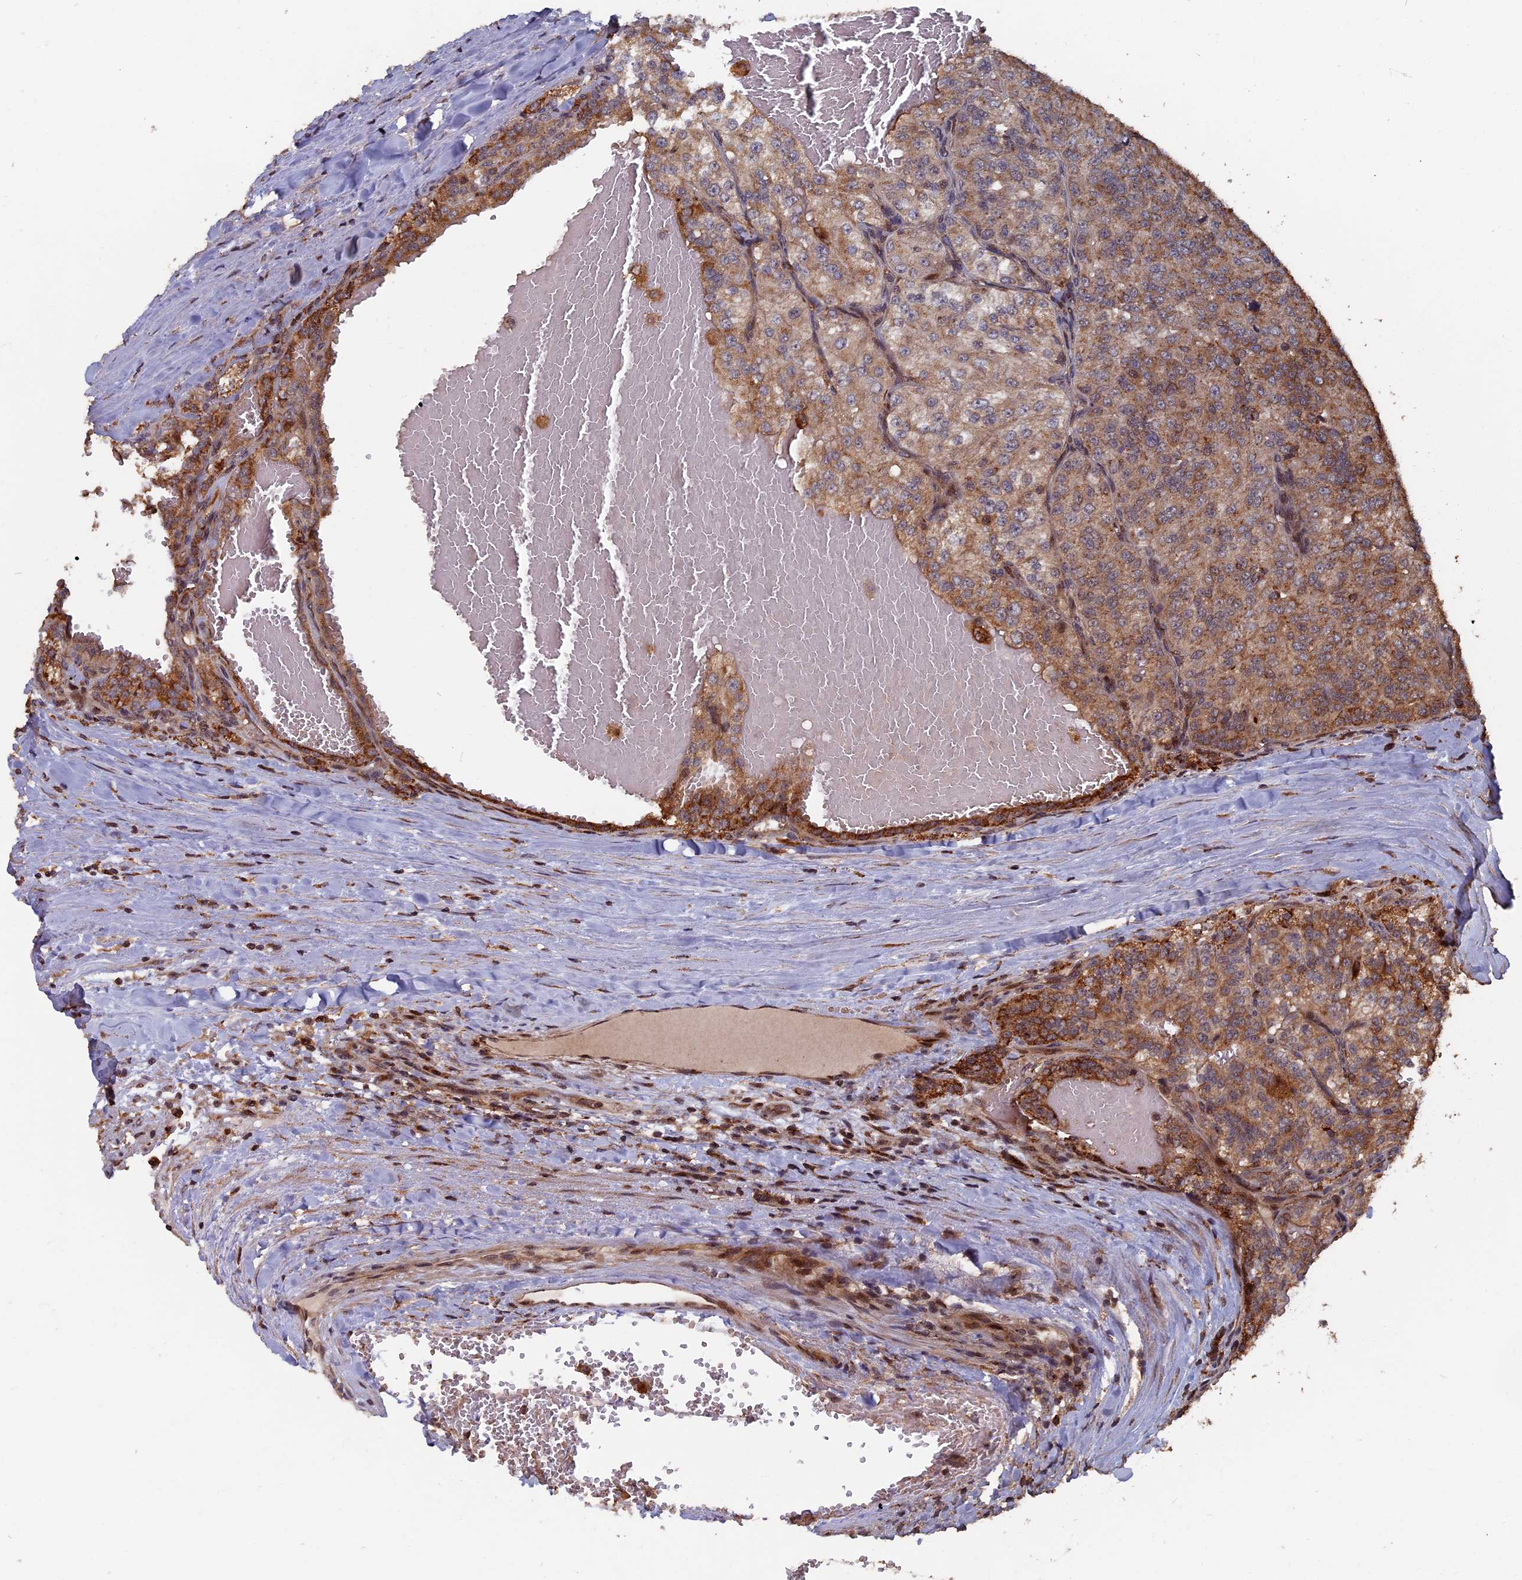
{"staining": {"intensity": "moderate", "quantity": "25%-75%", "location": "cytoplasmic/membranous"}, "tissue": "renal cancer", "cell_type": "Tumor cells", "image_type": "cancer", "snomed": [{"axis": "morphology", "description": "Adenocarcinoma, NOS"}, {"axis": "topography", "description": "Kidney"}], "caption": "Tumor cells display moderate cytoplasmic/membranous staining in about 25%-75% of cells in renal cancer.", "gene": "RASGRF1", "patient": {"sex": "female", "age": 63}}